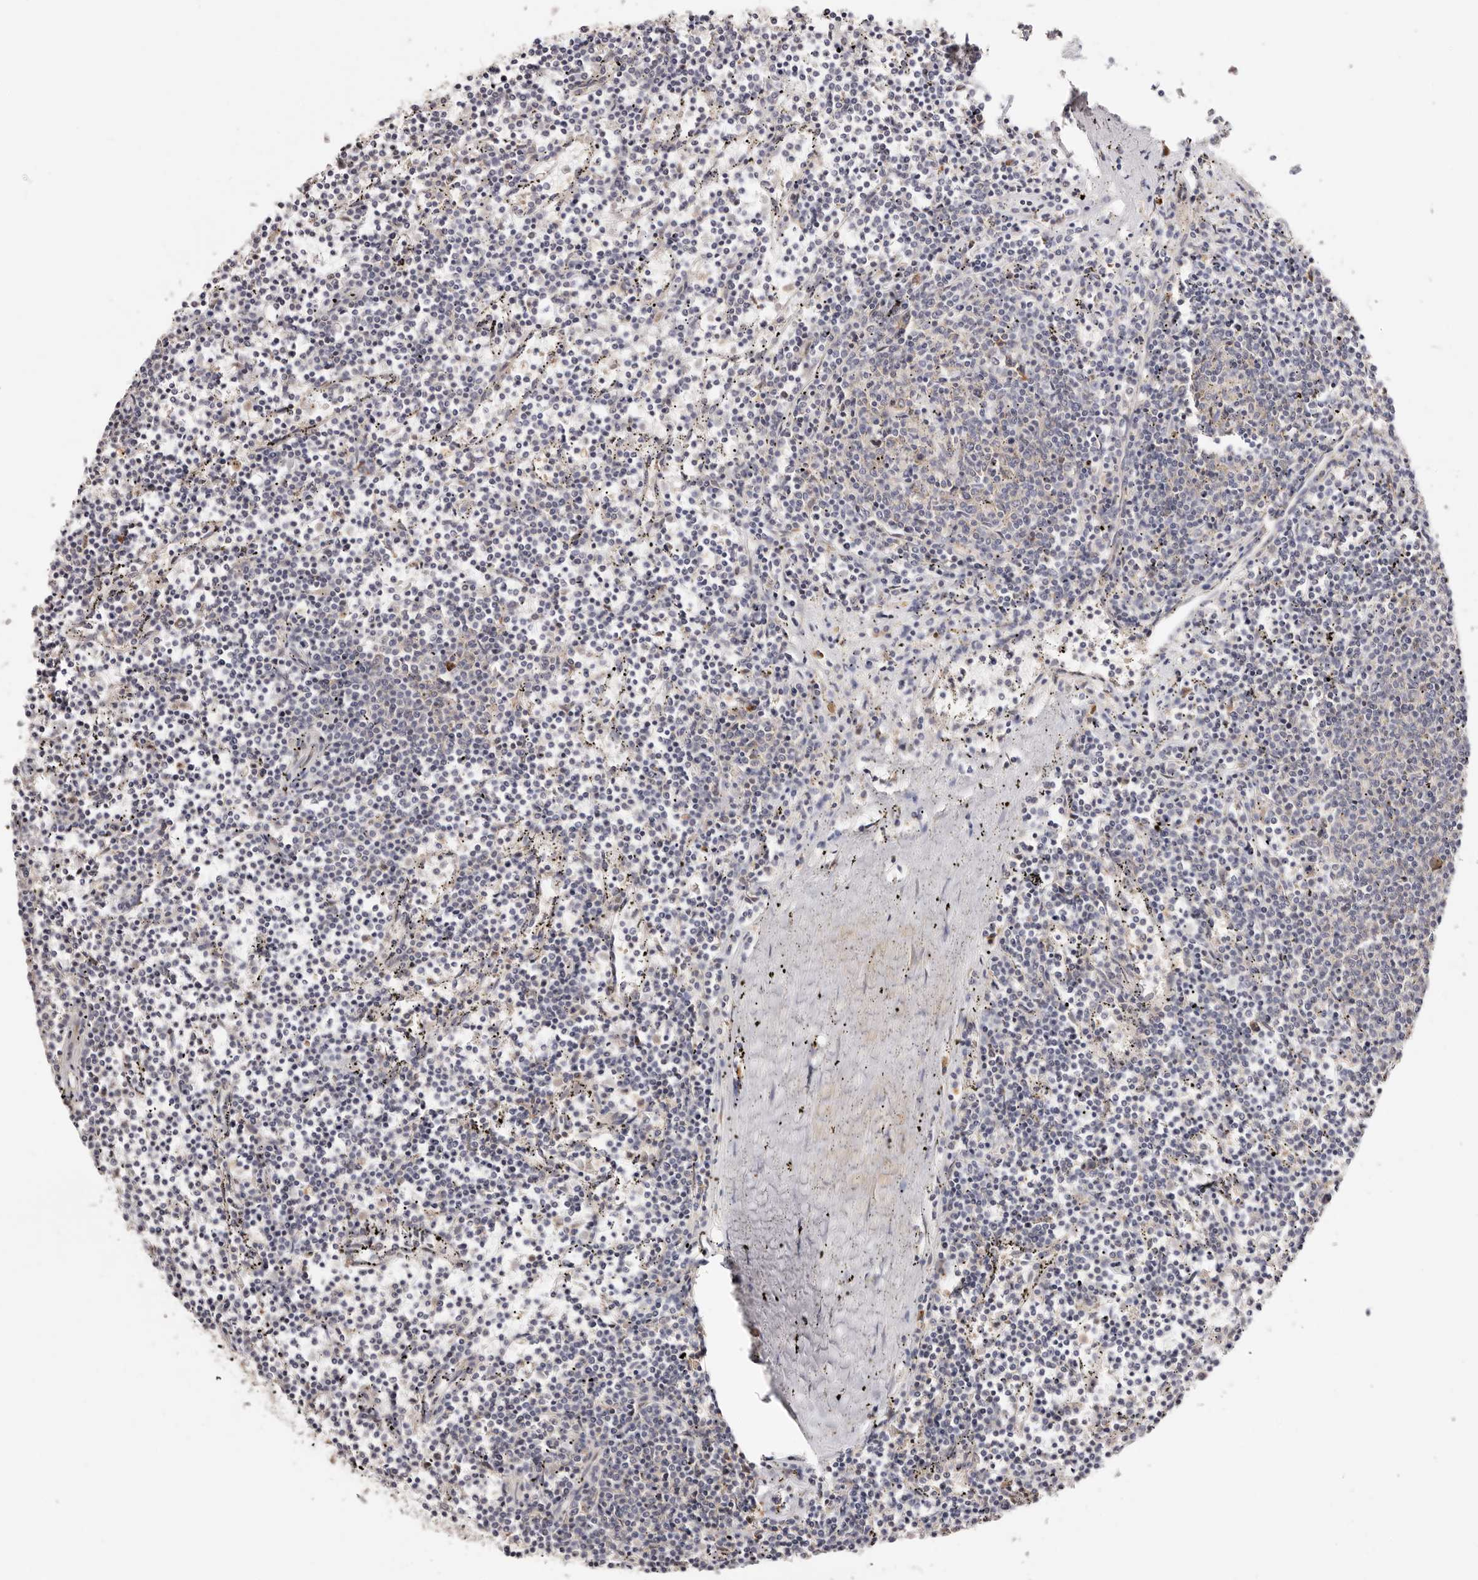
{"staining": {"intensity": "negative", "quantity": "none", "location": "none"}, "tissue": "lymphoma", "cell_type": "Tumor cells", "image_type": "cancer", "snomed": [{"axis": "morphology", "description": "Malignant lymphoma, non-Hodgkin's type, Low grade"}, {"axis": "topography", "description": "Spleen"}], "caption": "Low-grade malignant lymphoma, non-Hodgkin's type was stained to show a protein in brown. There is no significant expression in tumor cells.", "gene": "BCL2L15", "patient": {"sex": "female", "age": 50}}